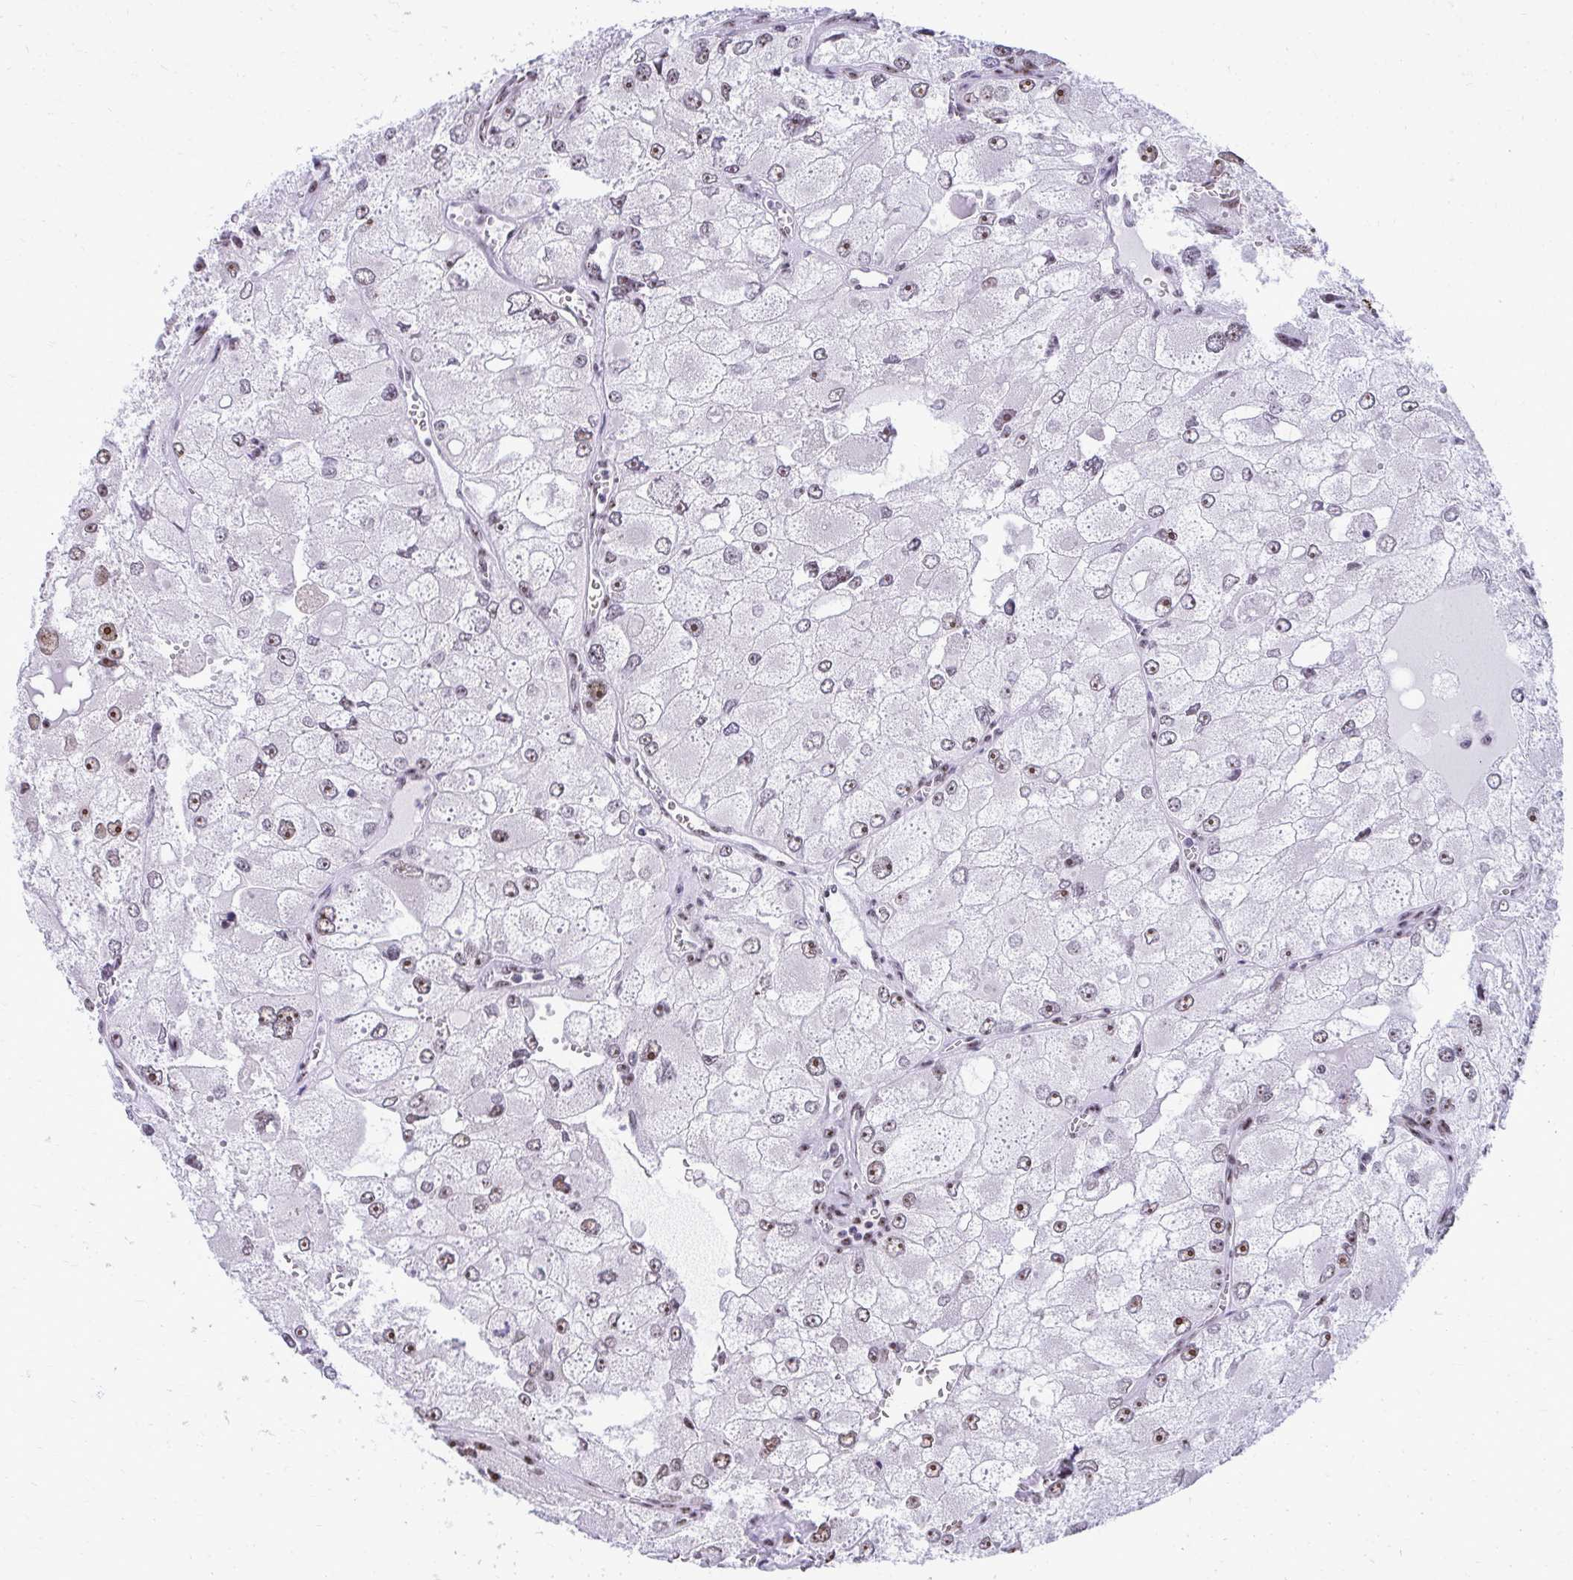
{"staining": {"intensity": "moderate", "quantity": "25%-75%", "location": "nuclear"}, "tissue": "renal cancer", "cell_type": "Tumor cells", "image_type": "cancer", "snomed": [{"axis": "morphology", "description": "Adenocarcinoma, NOS"}, {"axis": "topography", "description": "Kidney"}], "caption": "There is medium levels of moderate nuclear expression in tumor cells of renal cancer (adenocarcinoma), as demonstrated by immunohistochemical staining (brown color).", "gene": "PELP1", "patient": {"sex": "female", "age": 70}}